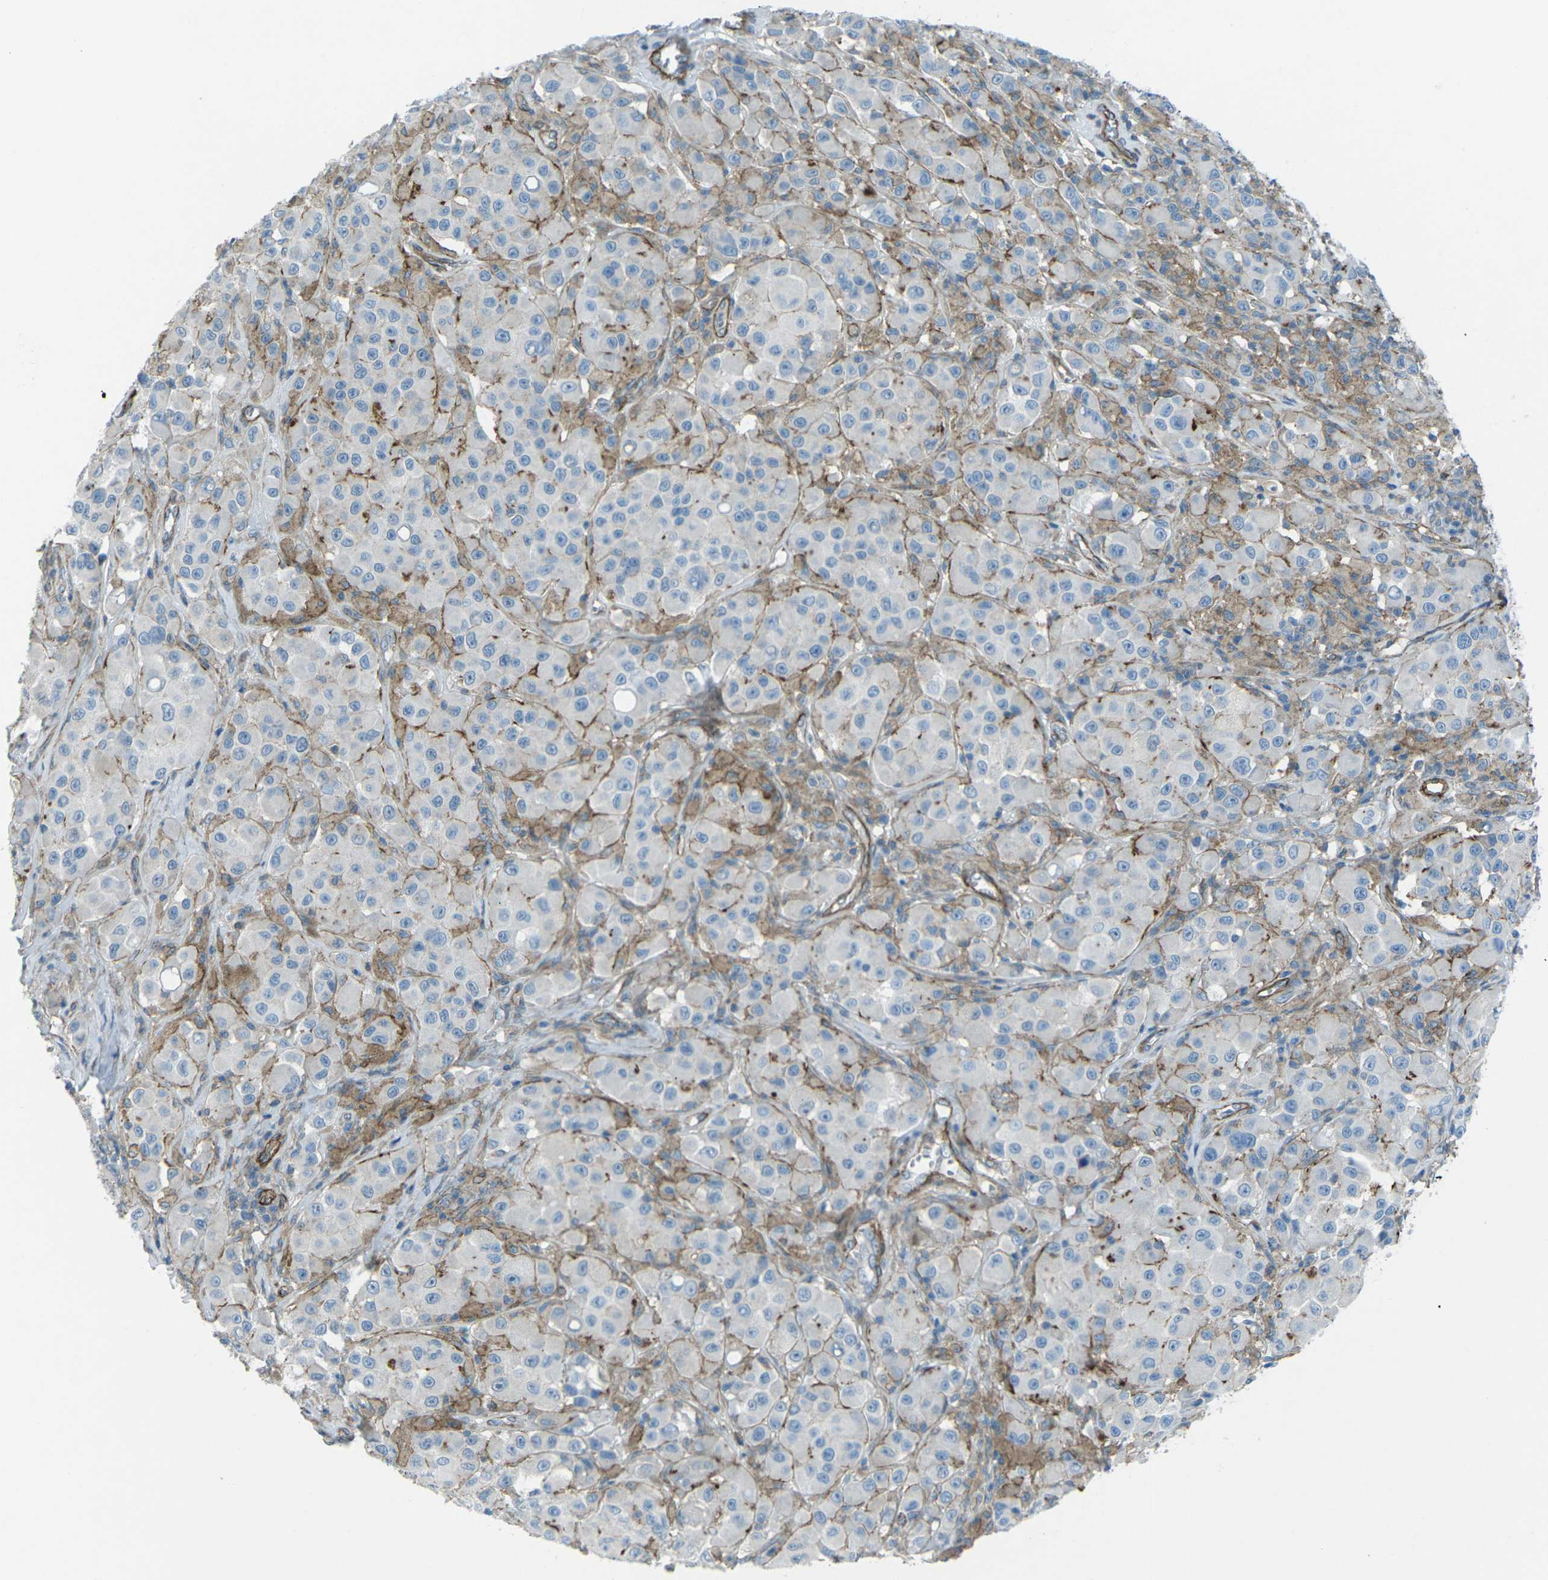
{"staining": {"intensity": "negative", "quantity": "none", "location": "none"}, "tissue": "melanoma", "cell_type": "Tumor cells", "image_type": "cancer", "snomed": [{"axis": "morphology", "description": "Malignant melanoma, NOS"}, {"axis": "topography", "description": "Skin"}], "caption": "Histopathology image shows no significant protein staining in tumor cells of melanoma. (DAB IHC, high magnification).", "gene": "UTRN", "patient": {"sex": "male", "age": 84}}